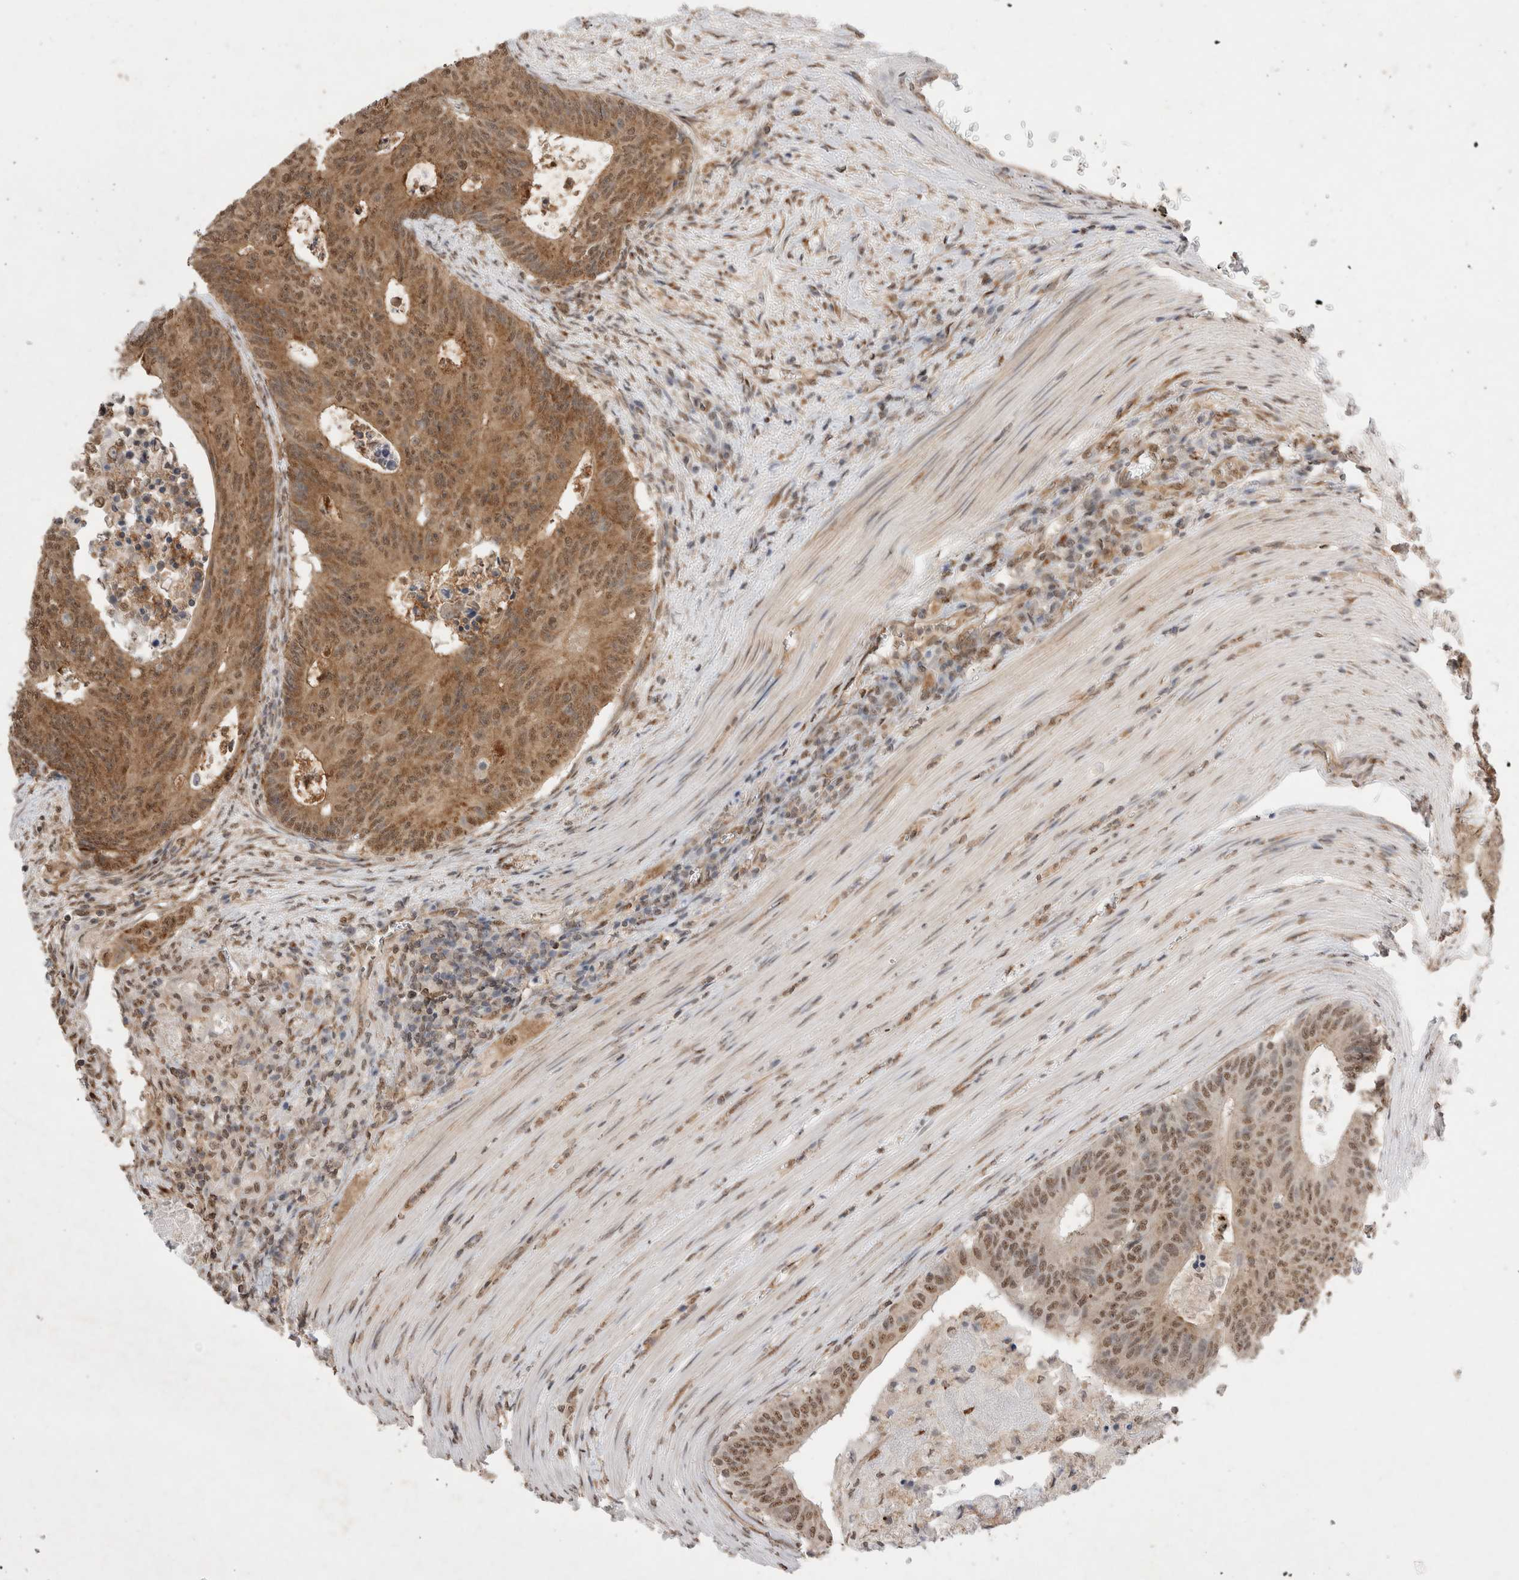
{"staining": {"intensity": "moderate", "quantity": ">75%", "location": "cytoplasmic/membranous,nuclear"}, "tissue": "colorectal cancer", "cell_type": "Tumor cells", "image_type": "cancer", "snomed": [{"axis": "morphology", "description": "Adenocarcinoma, NOS"}, {"axis": "topography", "description": "Colon"}], "caption": "Approximately >75% of tumor cells in human colorectal cancer (adenocarcinoma) display moderate cytoplasmic/membranous and nuclear protein expression as visualized by brown immunohistochemical staining.", "gene": "WIPF2", "patient": {"sex": "male", "age": 87}}